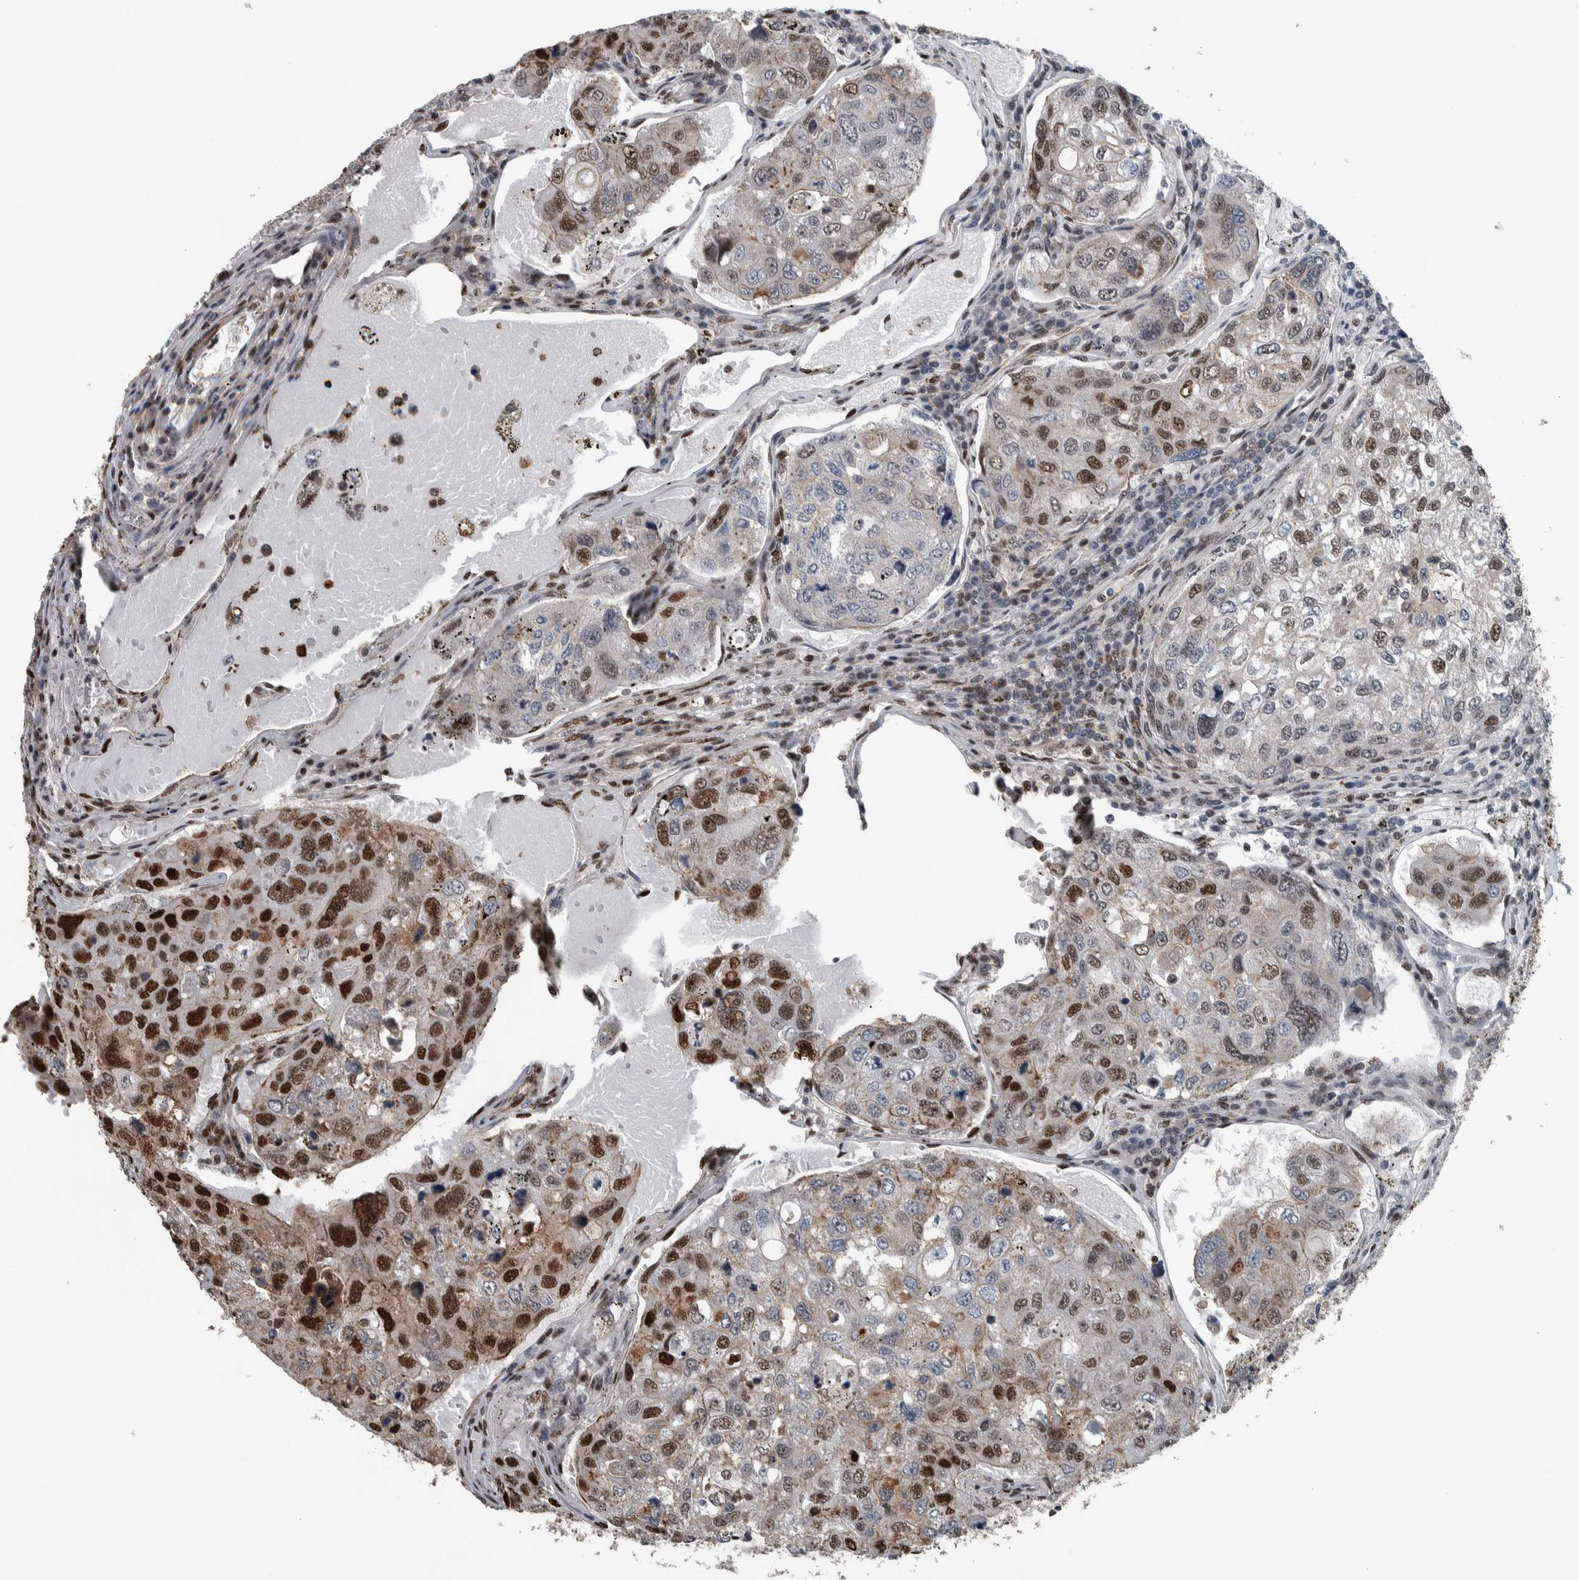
{"staining": {"intensity": "strong", "quantity": "25%-75%", "location": "nuclear"}, "tissue": "urothelial cancer", "cell_type": "Tumor cells", "image_type": "cancer", "snomed": [{"axis": "morphology", "description": "Urothelial carcinoma, High grade"}, {"axis": "topography", "description": "Lymph node"}, {"axis": "topography", "description": "Urinary bladder"}], "caption": "This is a micrograph of IHC staining of urothelial cancer, which shows strong positivity in the nuclear of tumor cells.", "gene": "FAM135B", "patient": {"sex": "male", "age": 51}}